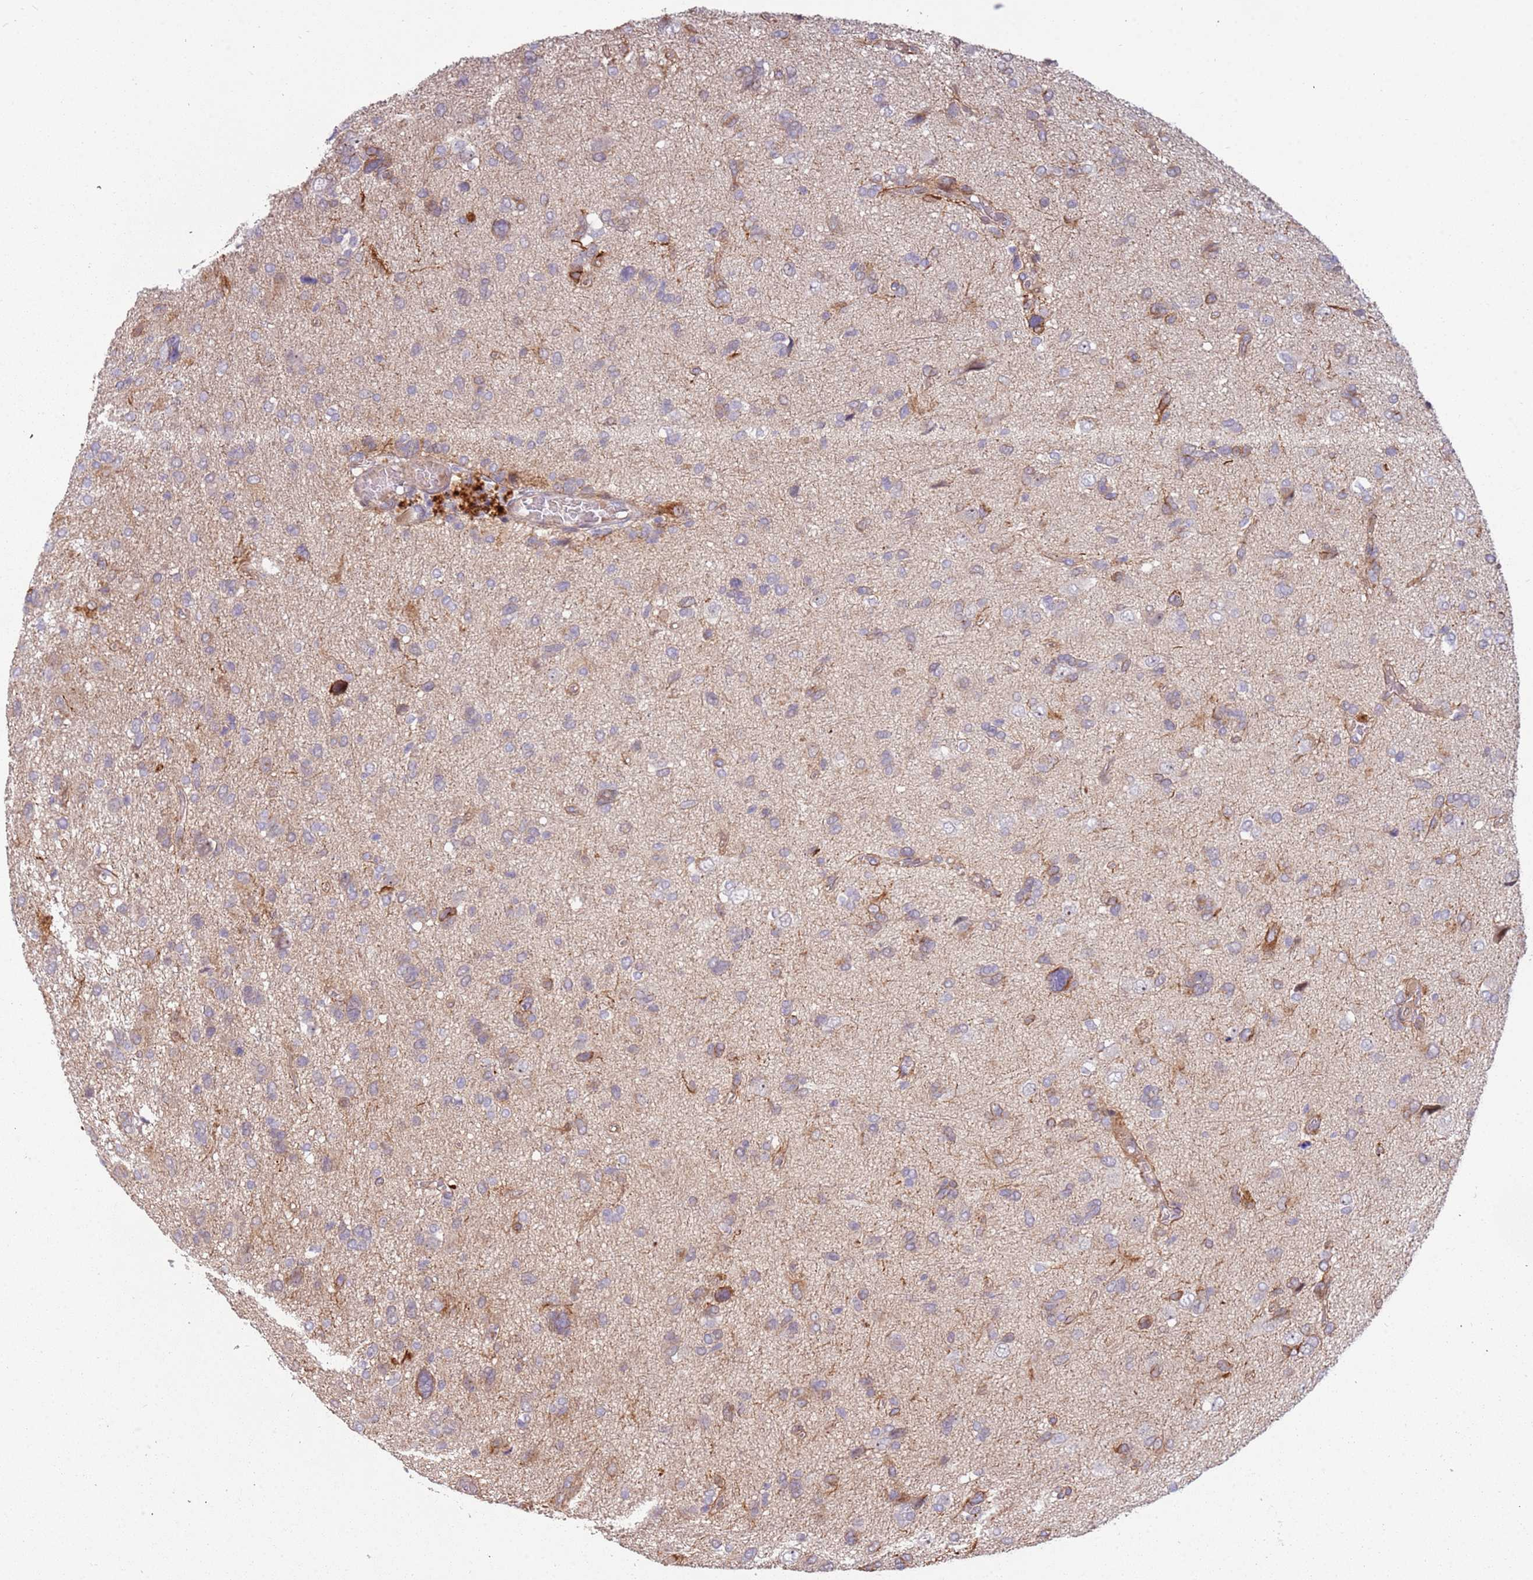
{"staining": {"intensity": "weak", "quantity": "25%-75%", "location": "cytoplasmic/membranous"}, "tissue": "glioma", "cell_type": "Tumor cells", "image_type": "cancer", "snomed": [{"axis": "morphology", "description": "Glioma, malignant, High grade"}, {"axis": "topography", "description": "Brain"}], "caption": "High-grade glioma (malignant) stained with DAB (3,3'-diaminobenzidine) immunohistochemistry exhibits low levels of weak cytoplasmic/membranous expression in approximately 25%-75% of tumor cells.", "gene": "TRAPPC6B", "patient": {"sex": "female", "age": 59}}